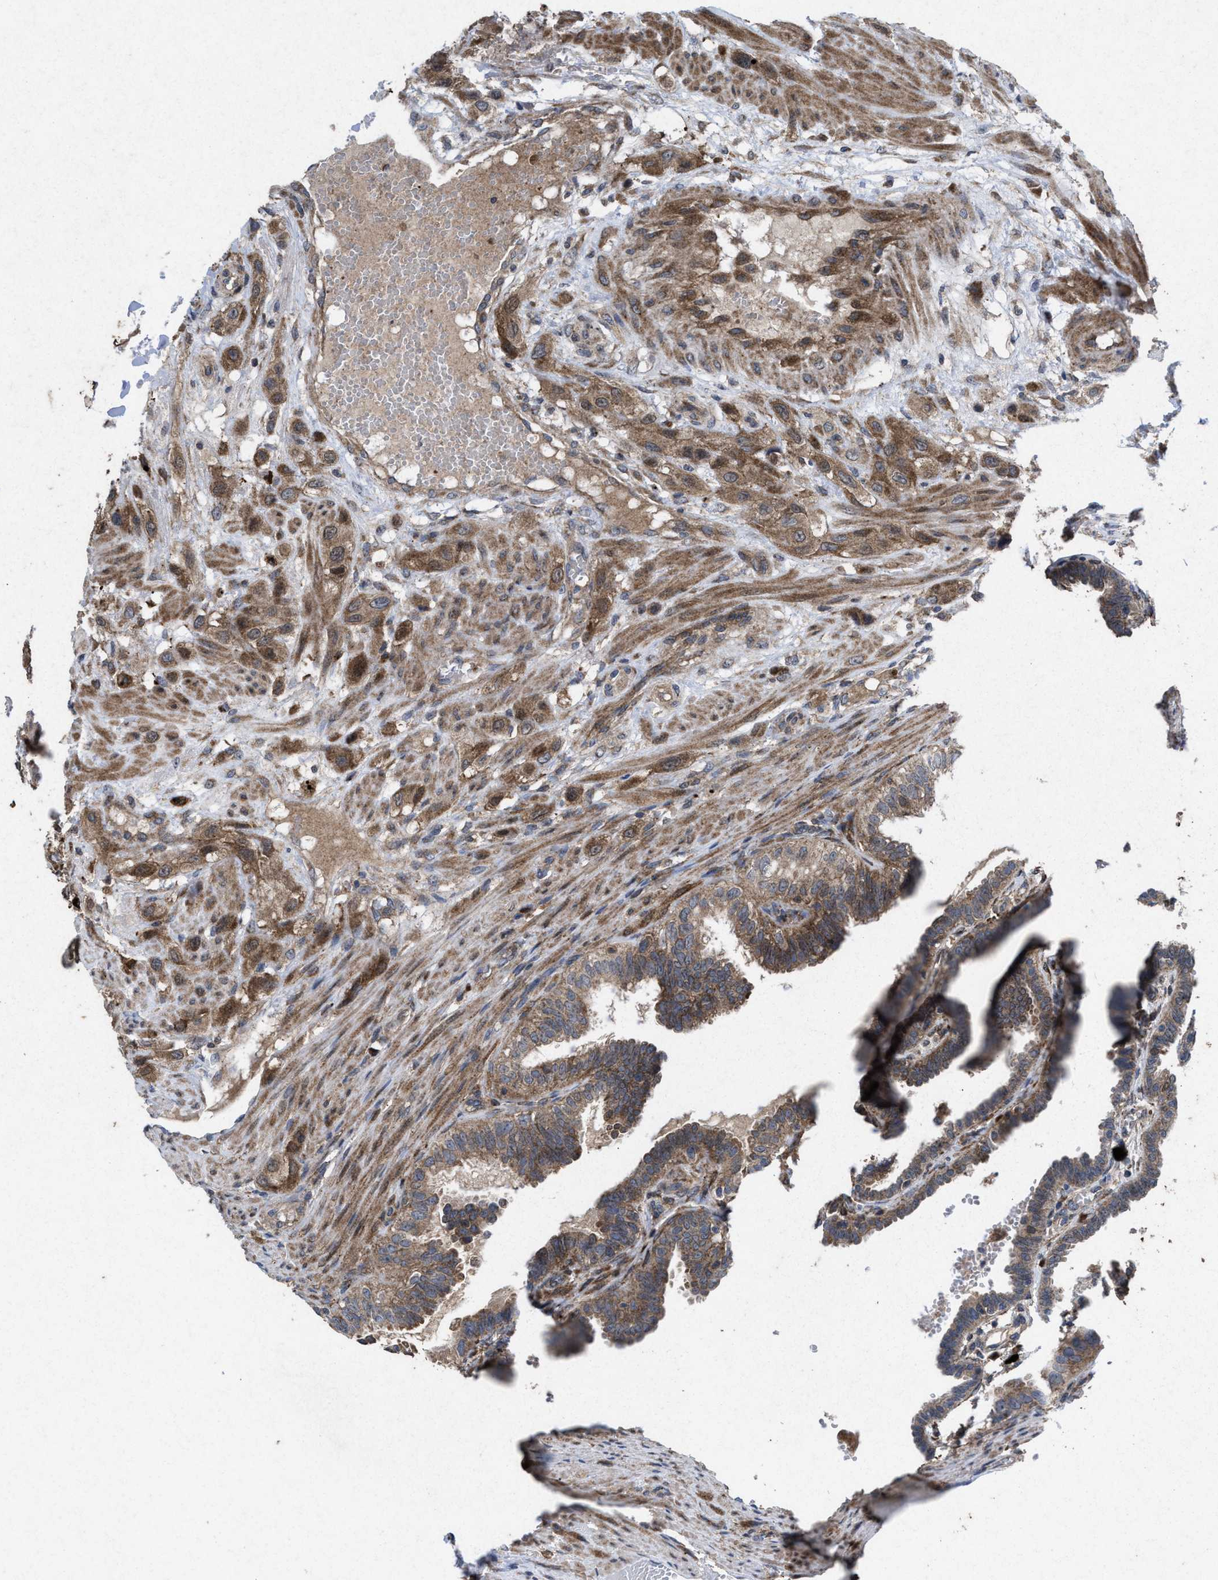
{"staining": {"intensity": "moderate", "quantity": ">75%", "location": "cytoplasmic/membranous"}, "tissue": "fallopian tube", "cell_type": "Glandular cells", "image_type": "normal", "snomed": [{"axis": "morphology", "description": "Normal tissue, NOS"}, {"axis": "topography", "description": "Fallopian tube"}, {"axis": "topography", "description": "Placenta"}], "caption": "Approximately >75% of glandular cells in unremarkable fallopian tube exhibit moderate cytoplasmic/membranous protein positivity as visualized by brown immunohistochemical staining.", "gene": "MSI2", "patient": {"sex": "female", "age": 34}}